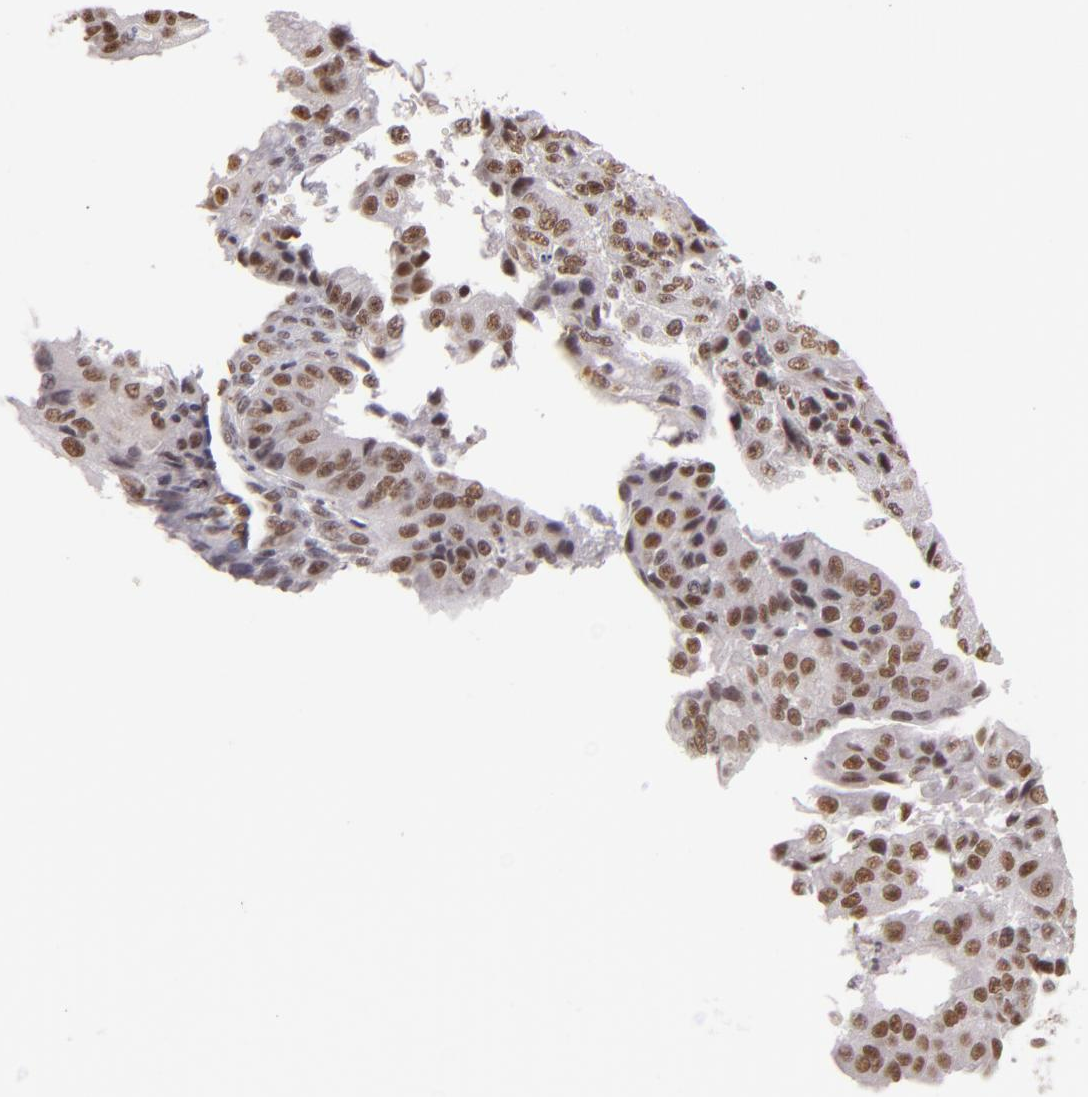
{"staining": {"intensity": "weak", "quantity": ">75%", "location": "nuclear"}, "tissue": "endometrial cancer", "cell_type": "Tumor cells", "image_type": "cancer", "snomed": [{"axis": "morphology", "description": "Adenocarcinoma, NOS"}, {"axis": "topography", "description": "Endometrium"}], "caption": "Endometrial adenocarcinoma stained for a protein (brown) shows weak nuclear positive positivity in about >75% of tumor cells.", "gene": "INTS6", "patient": {"sex": "female", "age": 56}}